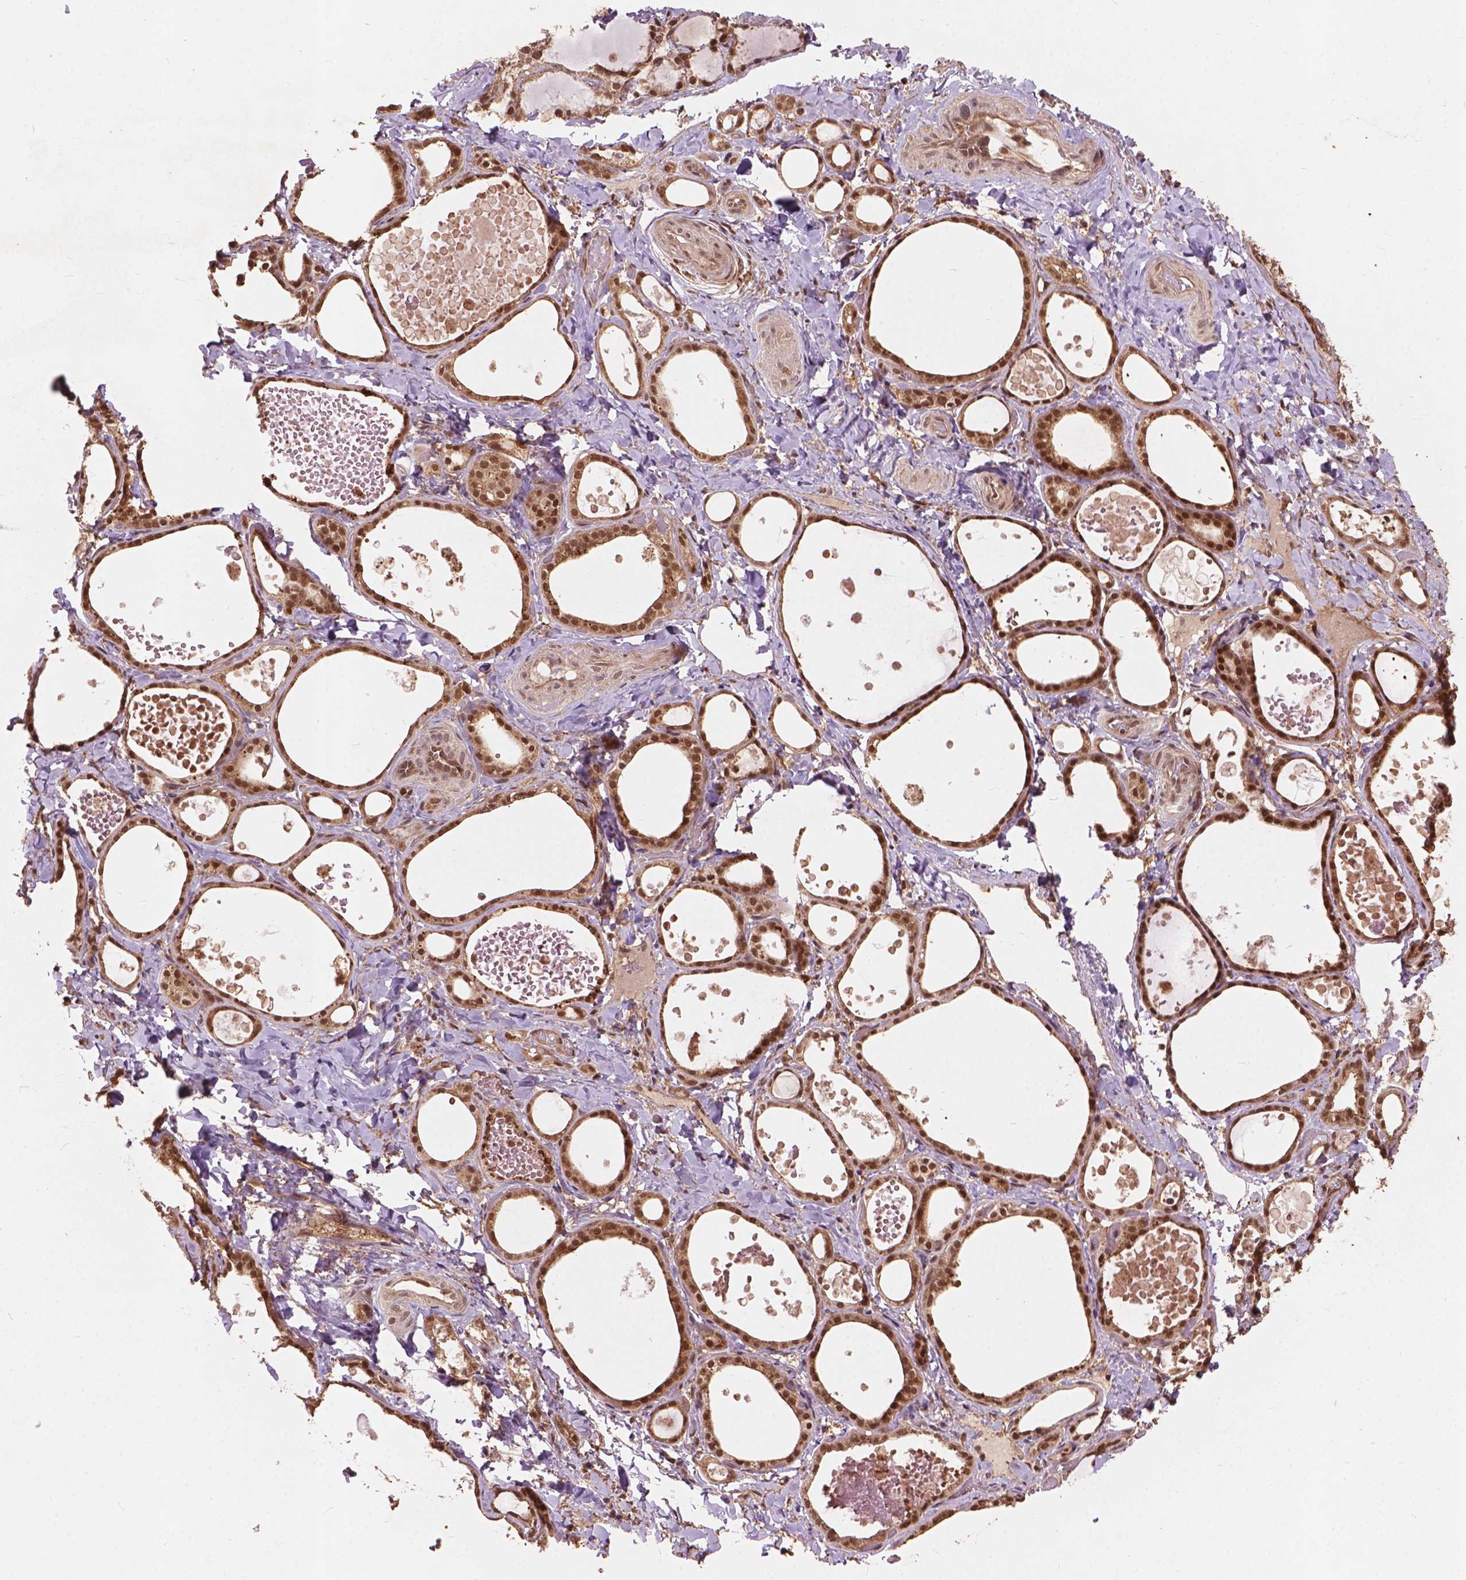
{"staining": {"intensity": "moderate", "quantity": ">75%", "location": "nuclear"}, "tissue": "thyroid gland", "cell_type": "Glandular cells", "image_type": "normal", "snomed": [{"axis": "morphology", "description": "Normal tissue, NOS"}, {"axis": "topography", "description": "Thyroid gland"}], "caption": "Thyroid gland stained with immunohistochemistry (IHC) displays moderate nuclear staining in approximately >75% of glandular cells.", "gene": "SSU72", "patient": {"sex": "female", "age": 56}}